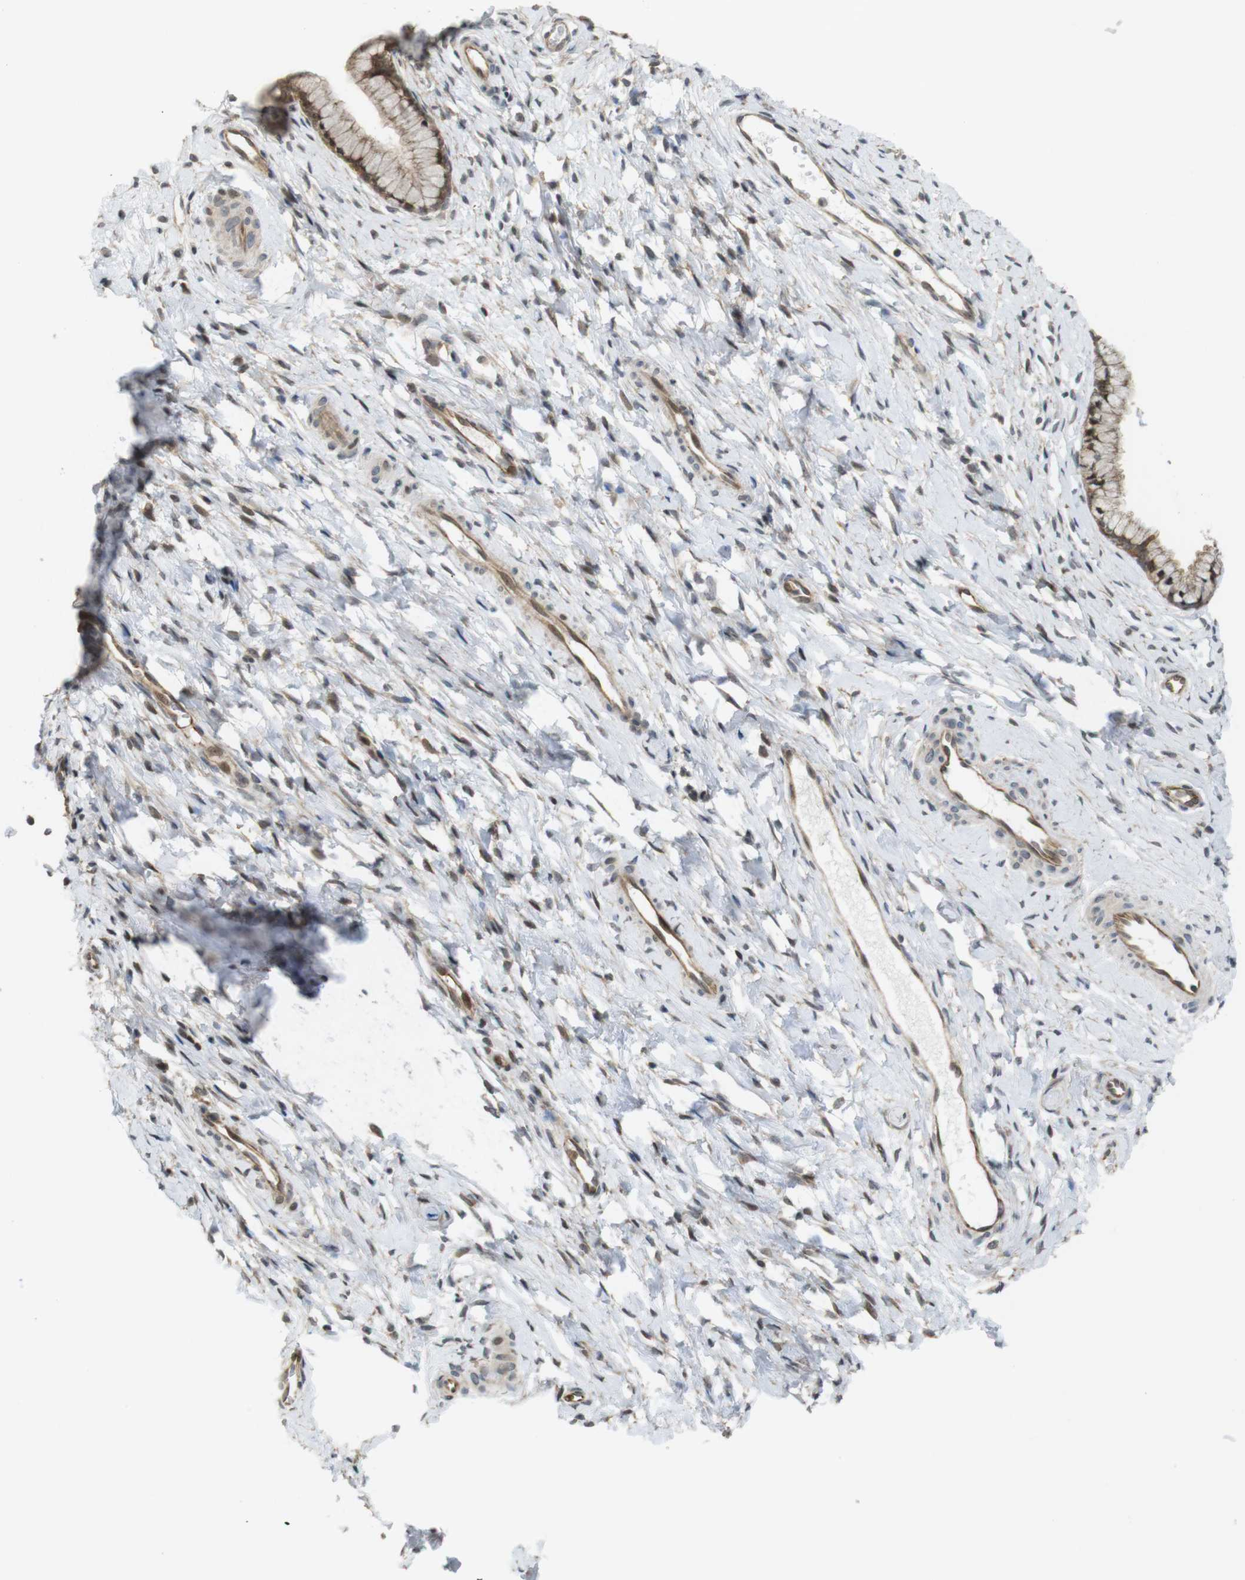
{"staining": {"intensity": "moderate", "quantity": ">75%", "location": "cytoplasmic/membranous"}, "tissue": "cervix", "cell_type": "Glandular cells", "image_type": "normal", "snomed": [{"axis": "morphology", "description": "Normal tissue, NOS"}, {"axis": "topography", "description": "Cervix"}], "caption": "Immunohistochemistry photomicrograph of normal cervix: human cervix stained using IHC exhibits medium levels of moderate protein expression localized specifically in the cytoplasmic/membranous of glandular cells, appearing as a cytoplasmic/membranous brown color.", "gene": "CC2D1A", "patient": {"sex": "female", "age": 65}}